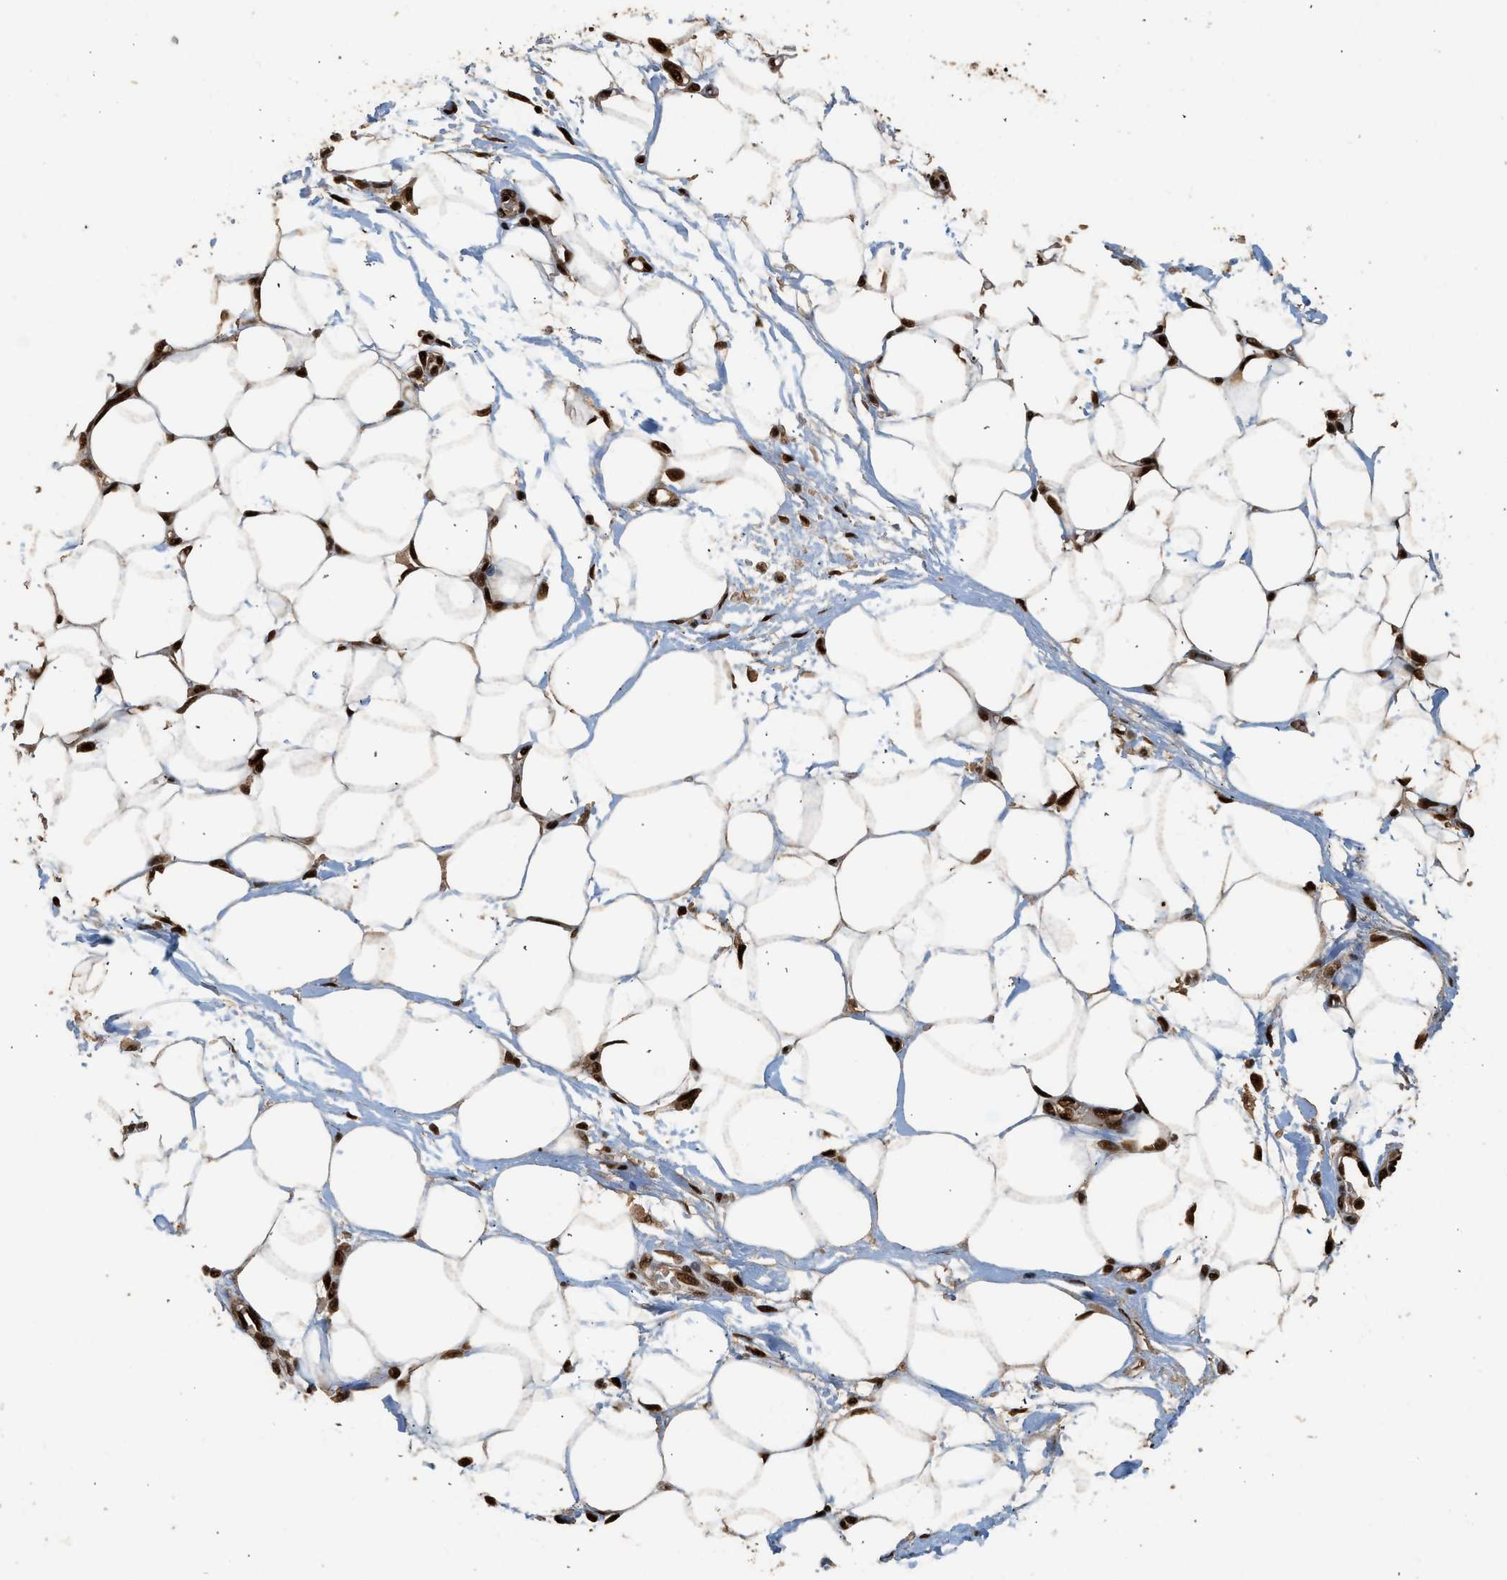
{"staining": {"intensity": "strong", "quantity": ">75%", "location": "nuclear"}, "tissue": "adipose tissue", "cell_type": "Adipocytes", "image_type": "normal", "snomed": [{"axis": "morphology", "description": "Normal tissue, NOS"}, {"axis": "morphology", "description": "Urothelial carcinoma, High grade"}, {"axis": "topography", "description": "Vascular tissue"}, {"axis": "topography", "description": "Urinary bladder"}], "caption": "A histopathology image of adipose tissue stained for a protein reveals strong nuclear brown staining in adipocytes.", "gene": "PPP4R3B", "patient": {"sex": "female", "age": 56}}